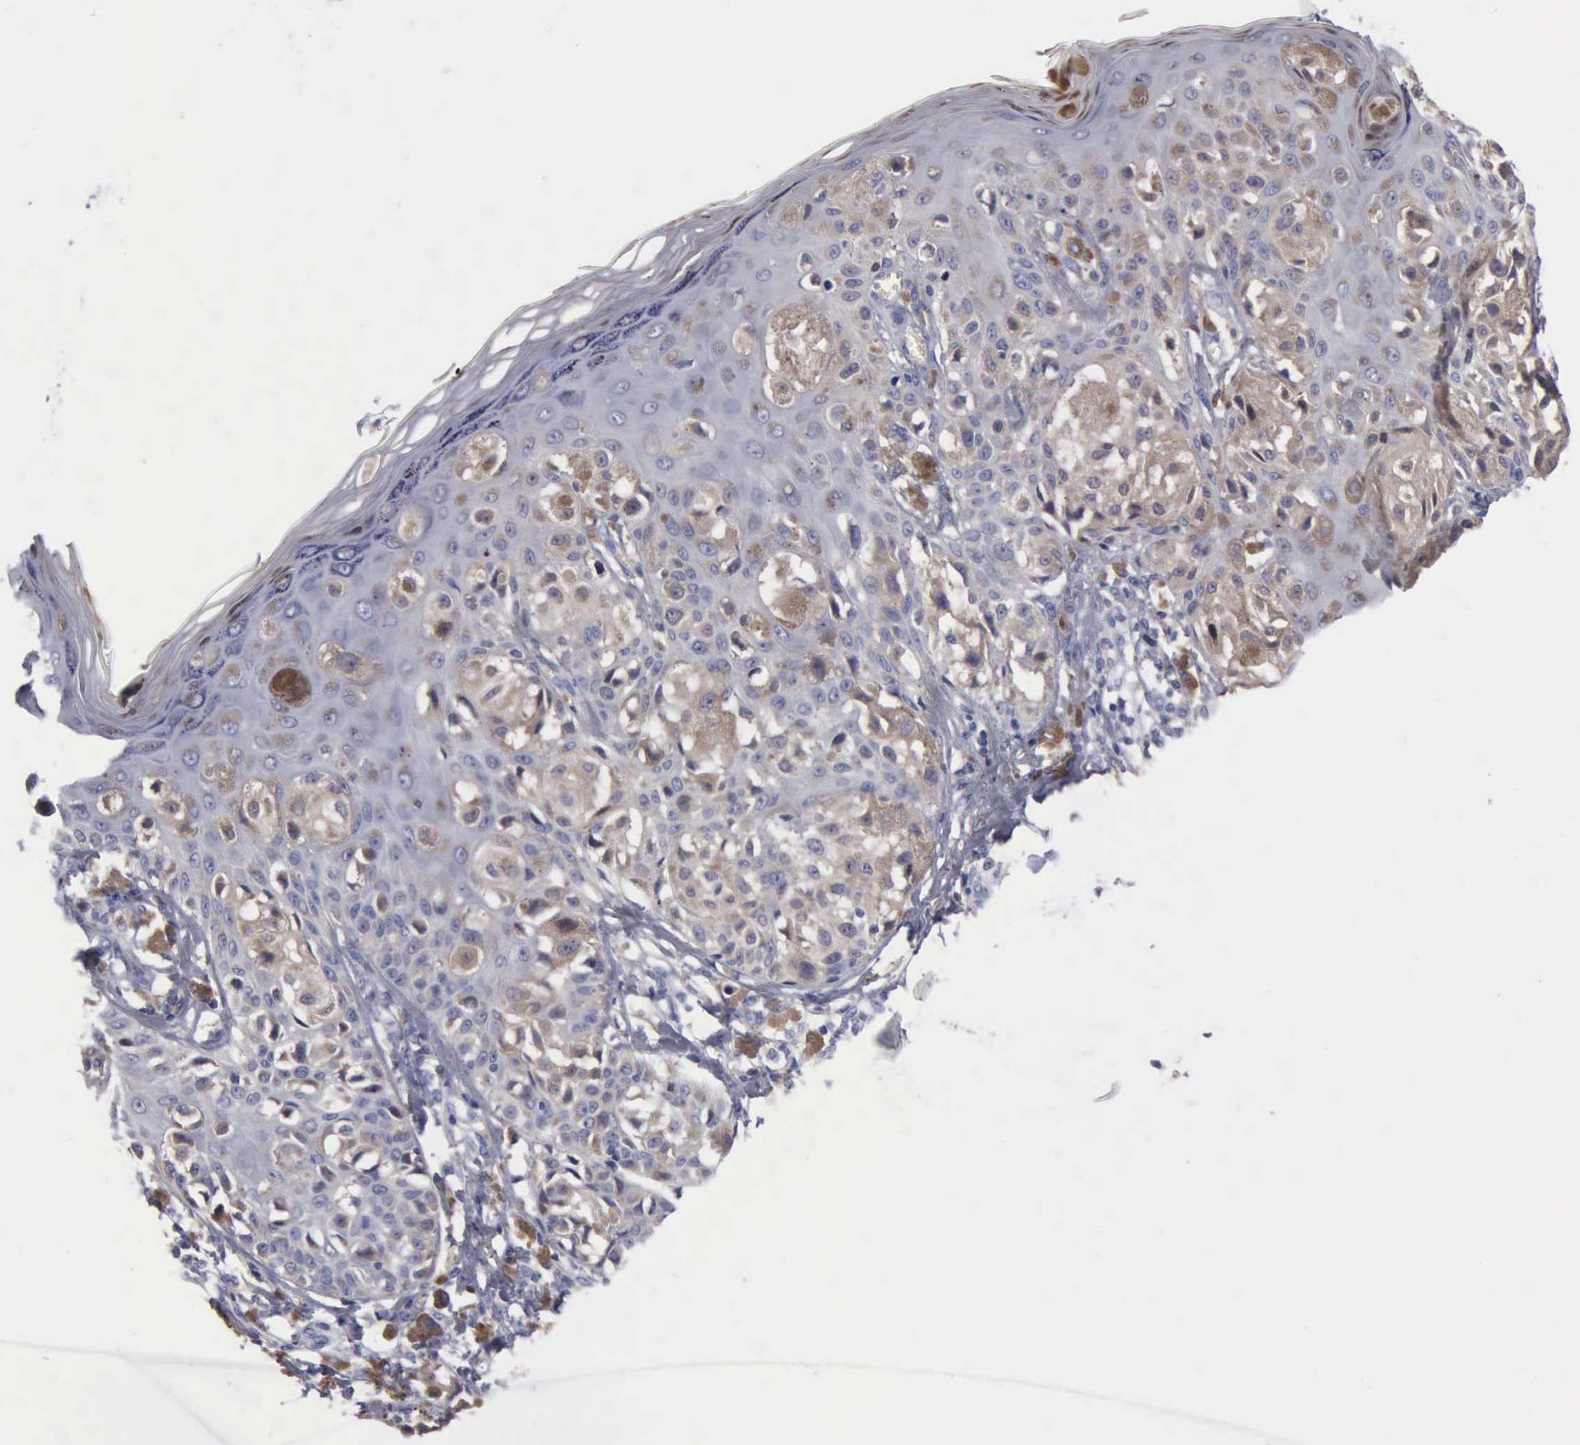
{"staining": {"intensity": "negative", "quantity": "none", "location": "none"}, "tissue": "melanoma", "cell_type": "Tumor cells", "image_type": "cancer", "snomed": [{"axis": "morphology", "description": "Malignant melanoma, NOS"}, {"axis": "topography", "description": "Skin"}], "caption": "Tumor cells are negative for protein expression in human melanoma. (DAB immunohistochemistry (IHC), high magnification).", "gene": "PTGS2", "patient": {"sex": "female", "age": 55}}